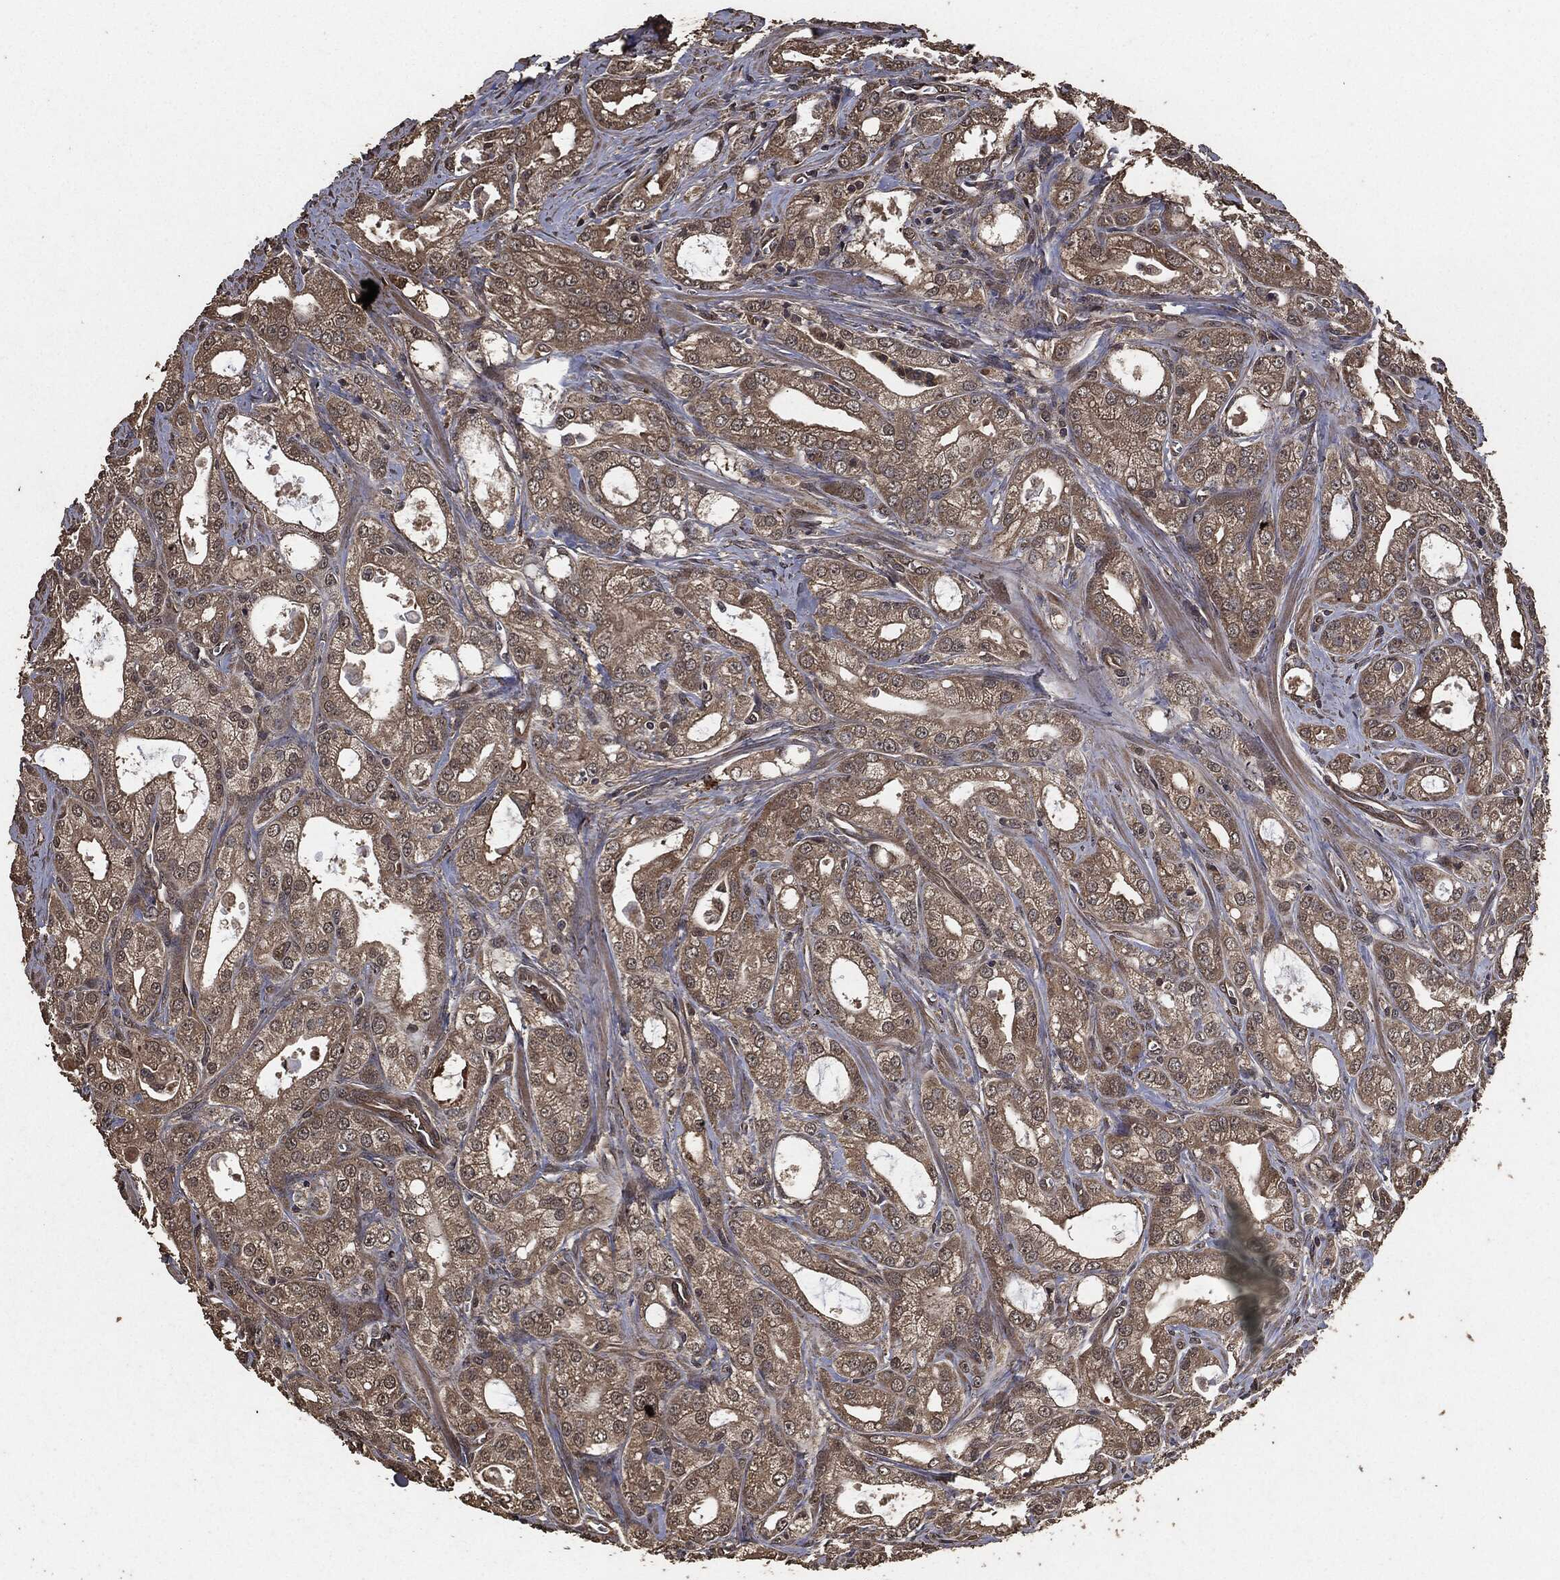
{"staining": {"intensity": "moderate", "quantity": "25%-75%", "location": "cytoplasmic/membranous"}, "tissue": "prostate cancer", "cell_type": "Tumor cells", "image_type": "cancer", "snomed": [{"axis": "morphology", "description": "Adenocarcinoma, NOS"}, {"axis": "morphology", "description": "Adenocarcinoma, High grade"}, {"axis": "topography", "description": "Prostate"}], "caption": "Prostate cancer (adenocarcinoma) tissue exhibits moderate cytoplasmic/membranous positivity in about 25%-75% of tumor cells, visualized by immunohistochemistry.", "gene": "AKT1S1", "patient": {"sex": "male", "age": 70}}